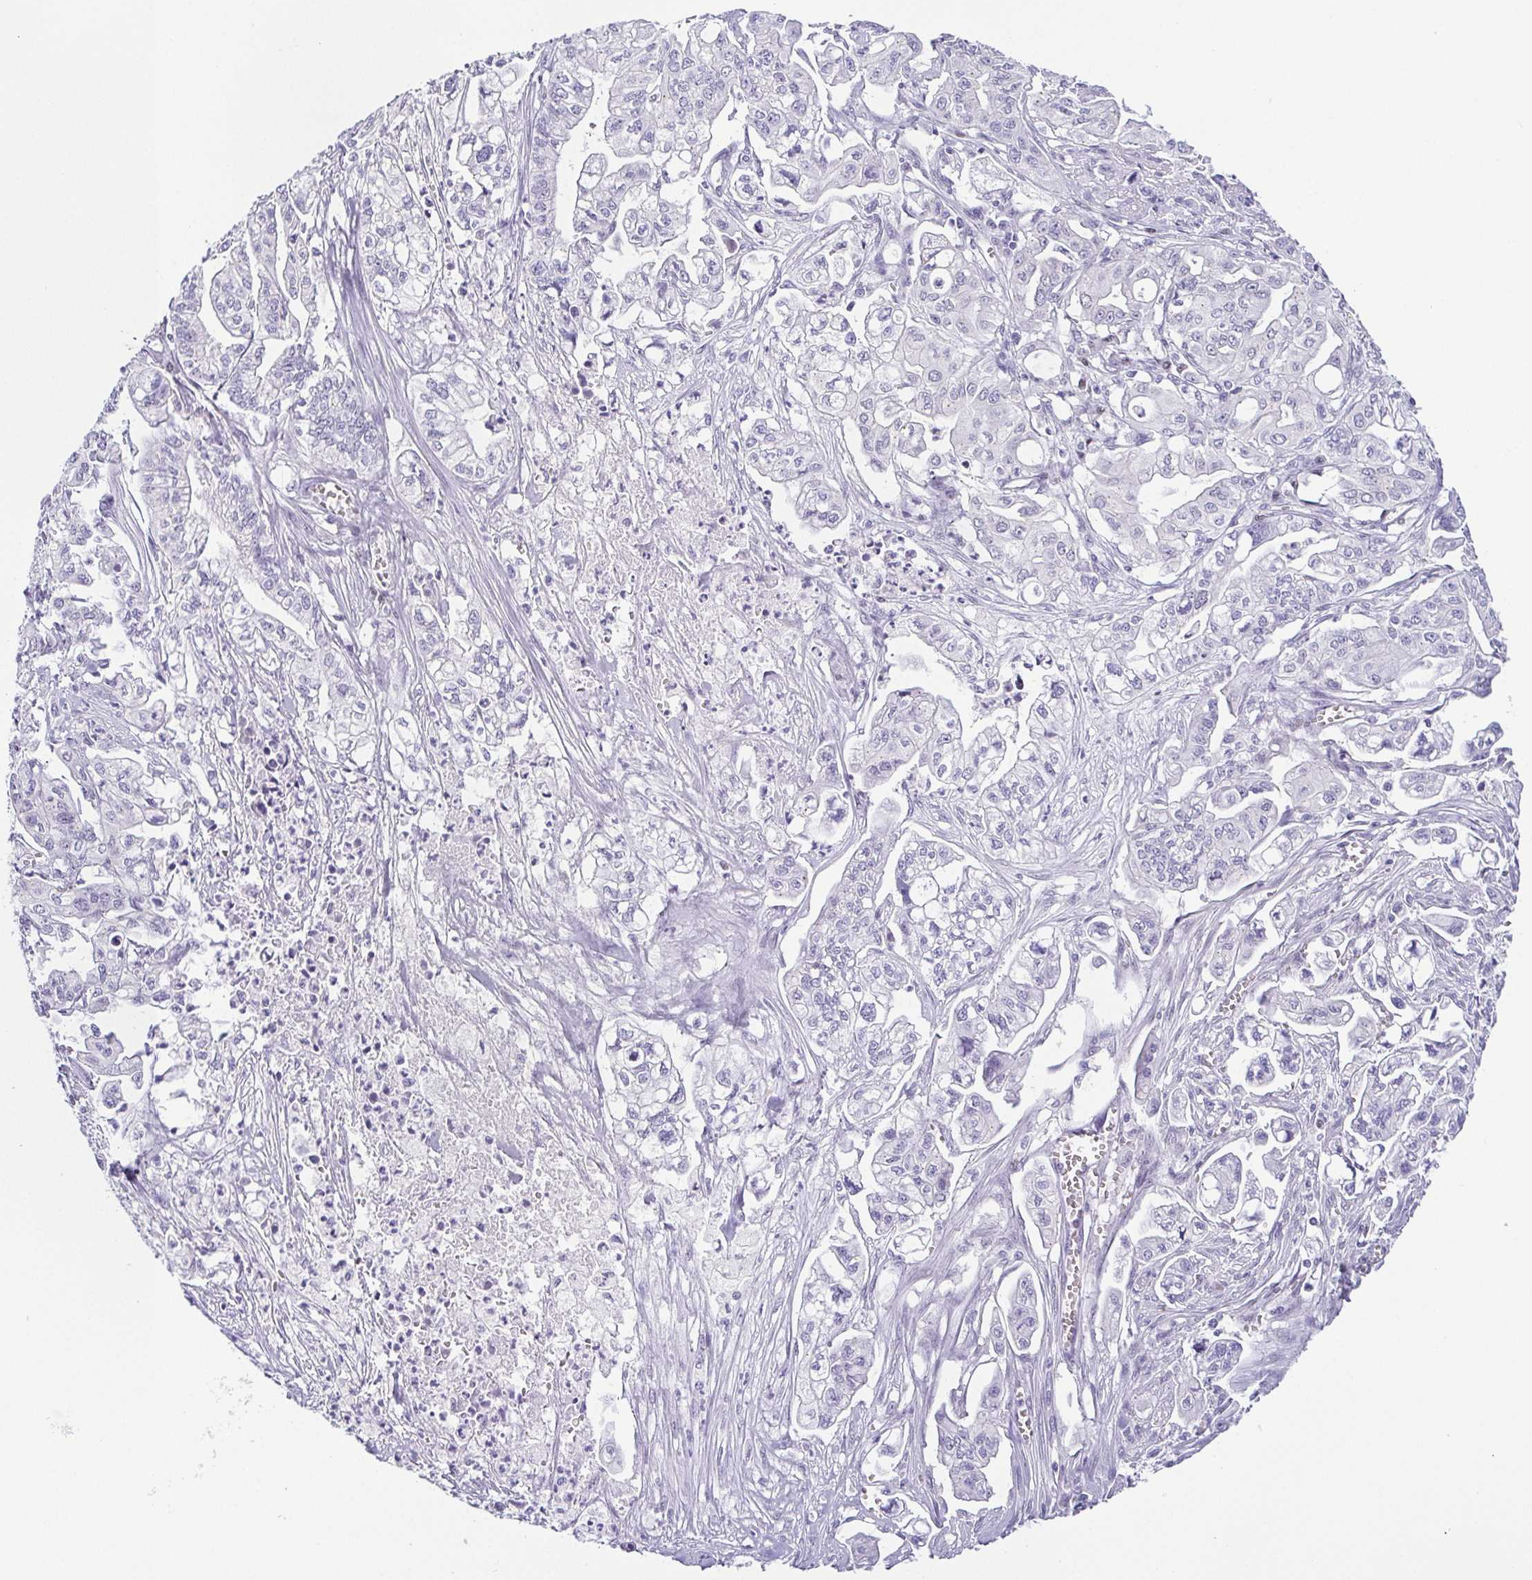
{"staining": {"intensity": "negative", "quantity": "none", "location": "none"}, "tissue": "pancreatic cancer", "cell_type": "Tumor cells", "image_type": "cancer", "snomed": [{"axis": "morphology", "description": "Adenocarcinoma, NOS"}, {"axis": "topography", "description": "Pancreas"}], "caption": "Tumor cells show no significant expression in pancreatic cancer.", "gene": "TCF3", "patient": {"sex": "male", "age": 68}}